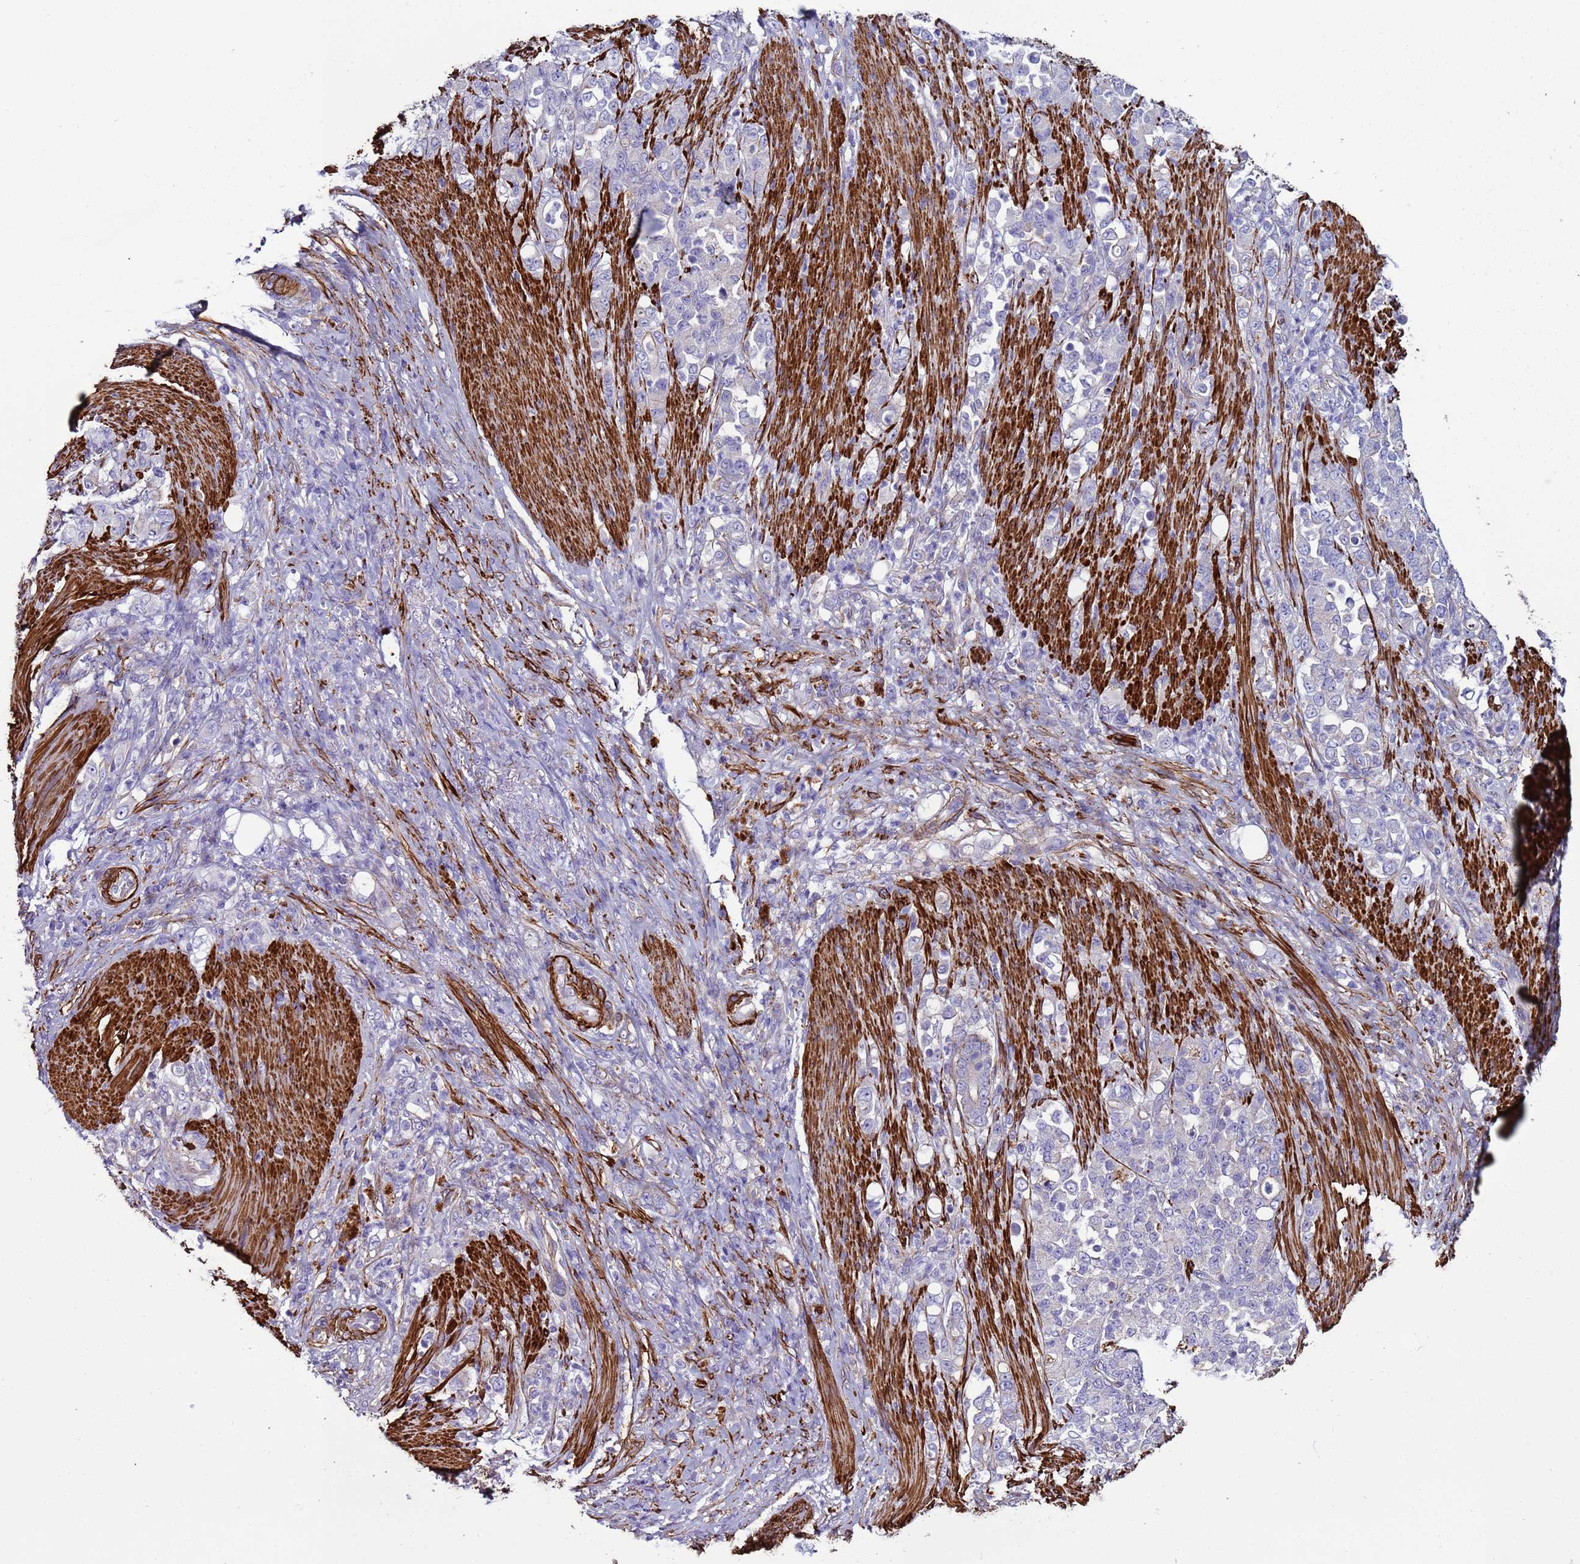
{"staining": {"intensity": "negative", "quantity": "none", "location": "none"}, "tissue": "stomach cancer", "cell_type": "Tumor cells", "image_type": "cancer", "snomed": [{"axis": "morphology", "description": "Normal tissue, NOS"}, {"axis": "morphology", "description": "Adenocarcinoma, NOS"}, {"axis": "topography", "description": "Stomach"}], "caption": "High magnification brightfield microscopy of stomach cancer stained with DAB (3,3'-diaminobenzidine) (brown) and counterstained with hematoxylin (blue): tumor cells show no significant positivity. (DAB IHC visualized using brightfield microscopy, high magnification).", "gene": "RABL2B", "patient": {"sex": "female", "age": 79}}